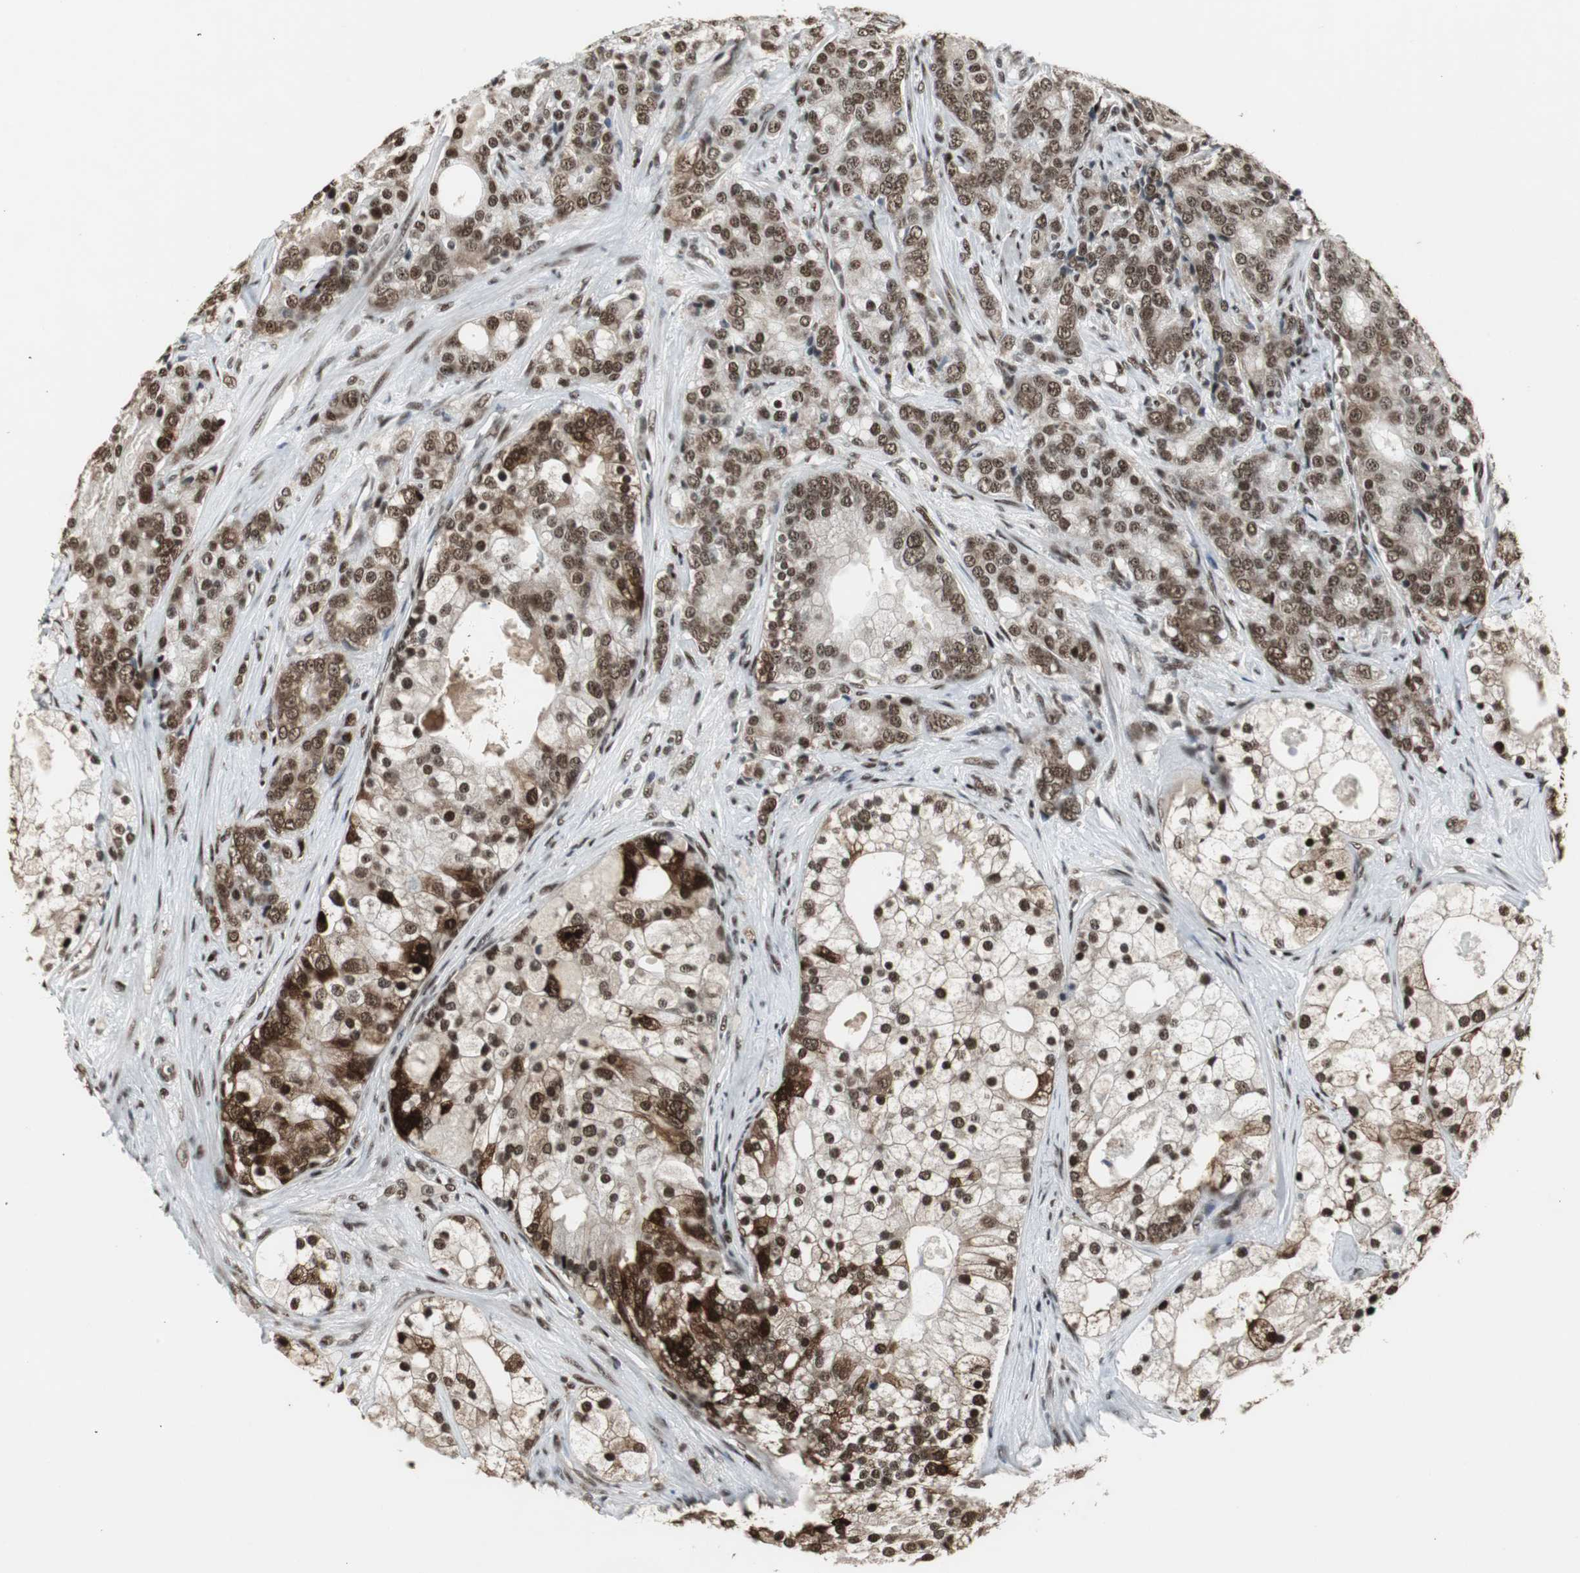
{"staining": {"intensity": "moderate", "quantity": ">75%", "location": "cytoplasmic/membranous,nuclear"}, "tissue": "prostate cancer", "cell_type": "Tumor cells", "image_type": "cancer", "snomed": [{"axis": "morphology", "description": "Adenocarcinoma, Low grade"}, {"axis": "topography", "description": "Prostate"}], "caption": "Immunohistochemistry of prostate cancer (low-grade adenocarcinoma) reveals medium levels of moderate cytoplasmic/membranous and nuclear expression in about >75% of tumor cells.", "gene": "TAF5", "patient": {"sex": "male", "age": 58}}